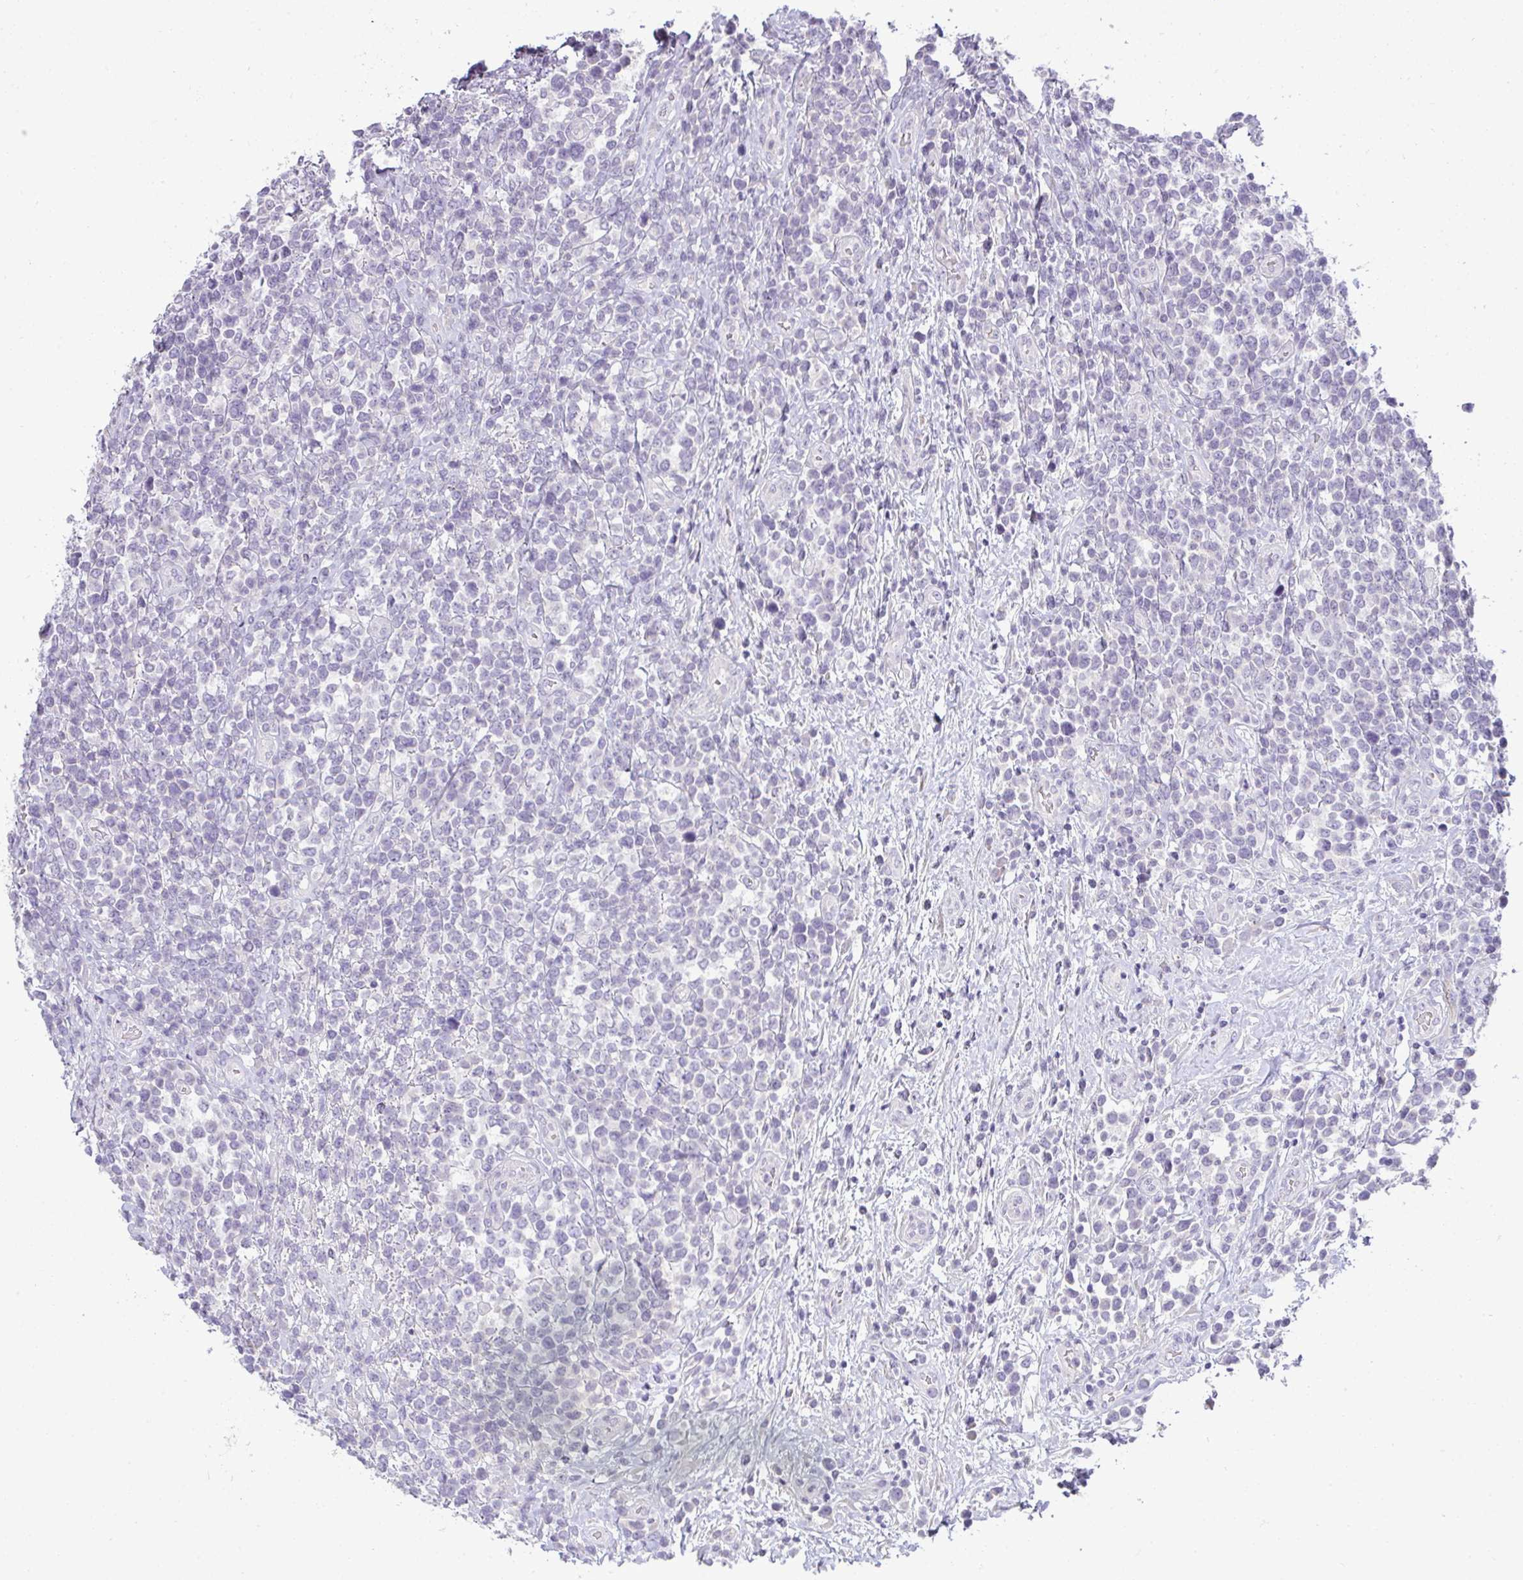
{"staining": {"intensity": "negative", "quantity": "none", "location": "none"}, "tissue": "lymphoma", "cell_type": "Tumor cells", "image_type": "cancer", "snomed": [{"axis": "morphology", "description": "Malignant lymphoma, non-Hodgkin's type, High grade"}, {"axis": "topography", "description": "Soft tissue"}], "caption": "This is an immunohistochemistry micrograph of human high-grade malignant lymphoma, non-Hodgkin's type. There is no positivity in tumor cells.", "gene": "CMPK1", "patient": {"sex": "female", "age": 56}}